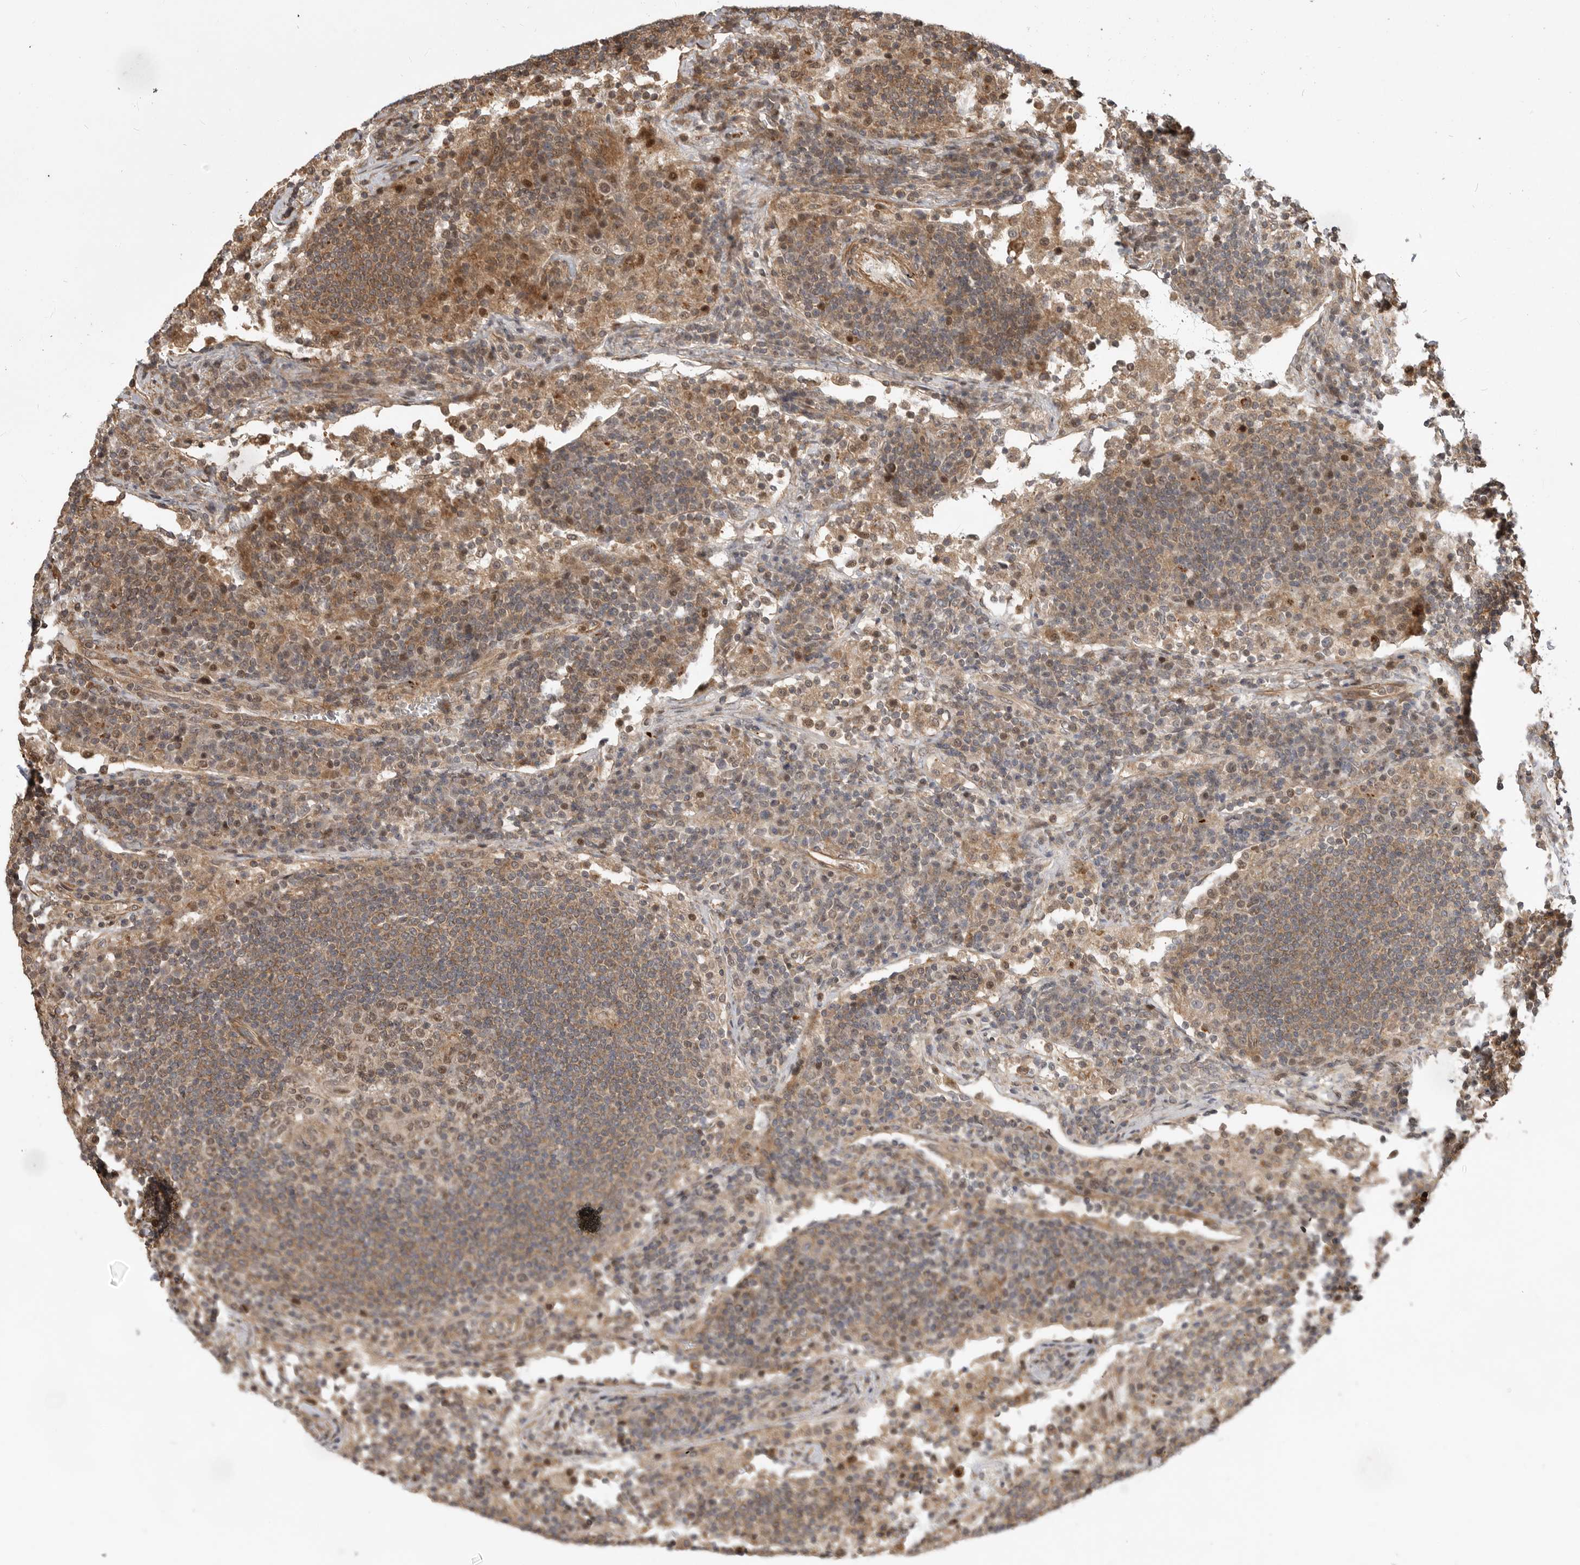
{"staining": {"intensity": "weak", "quantity": ">75%", "location": "nuclear"}, "tissue": "lymph node", "cell_type": "Germinal center cells", "image_type": "normal", "snomed": [{"axis": "morphology", "description": "Normal tissue, NOS"}, {"axis": "topography", "description": "Lymph node"}], "caption": "This is an image of immunohistochemistry staining of benign lymph node, which shows weak positivity in the nuclear of germinal center cells.", "gene": "ADPRS", "patient": {"sex": "female", "age": 53}}